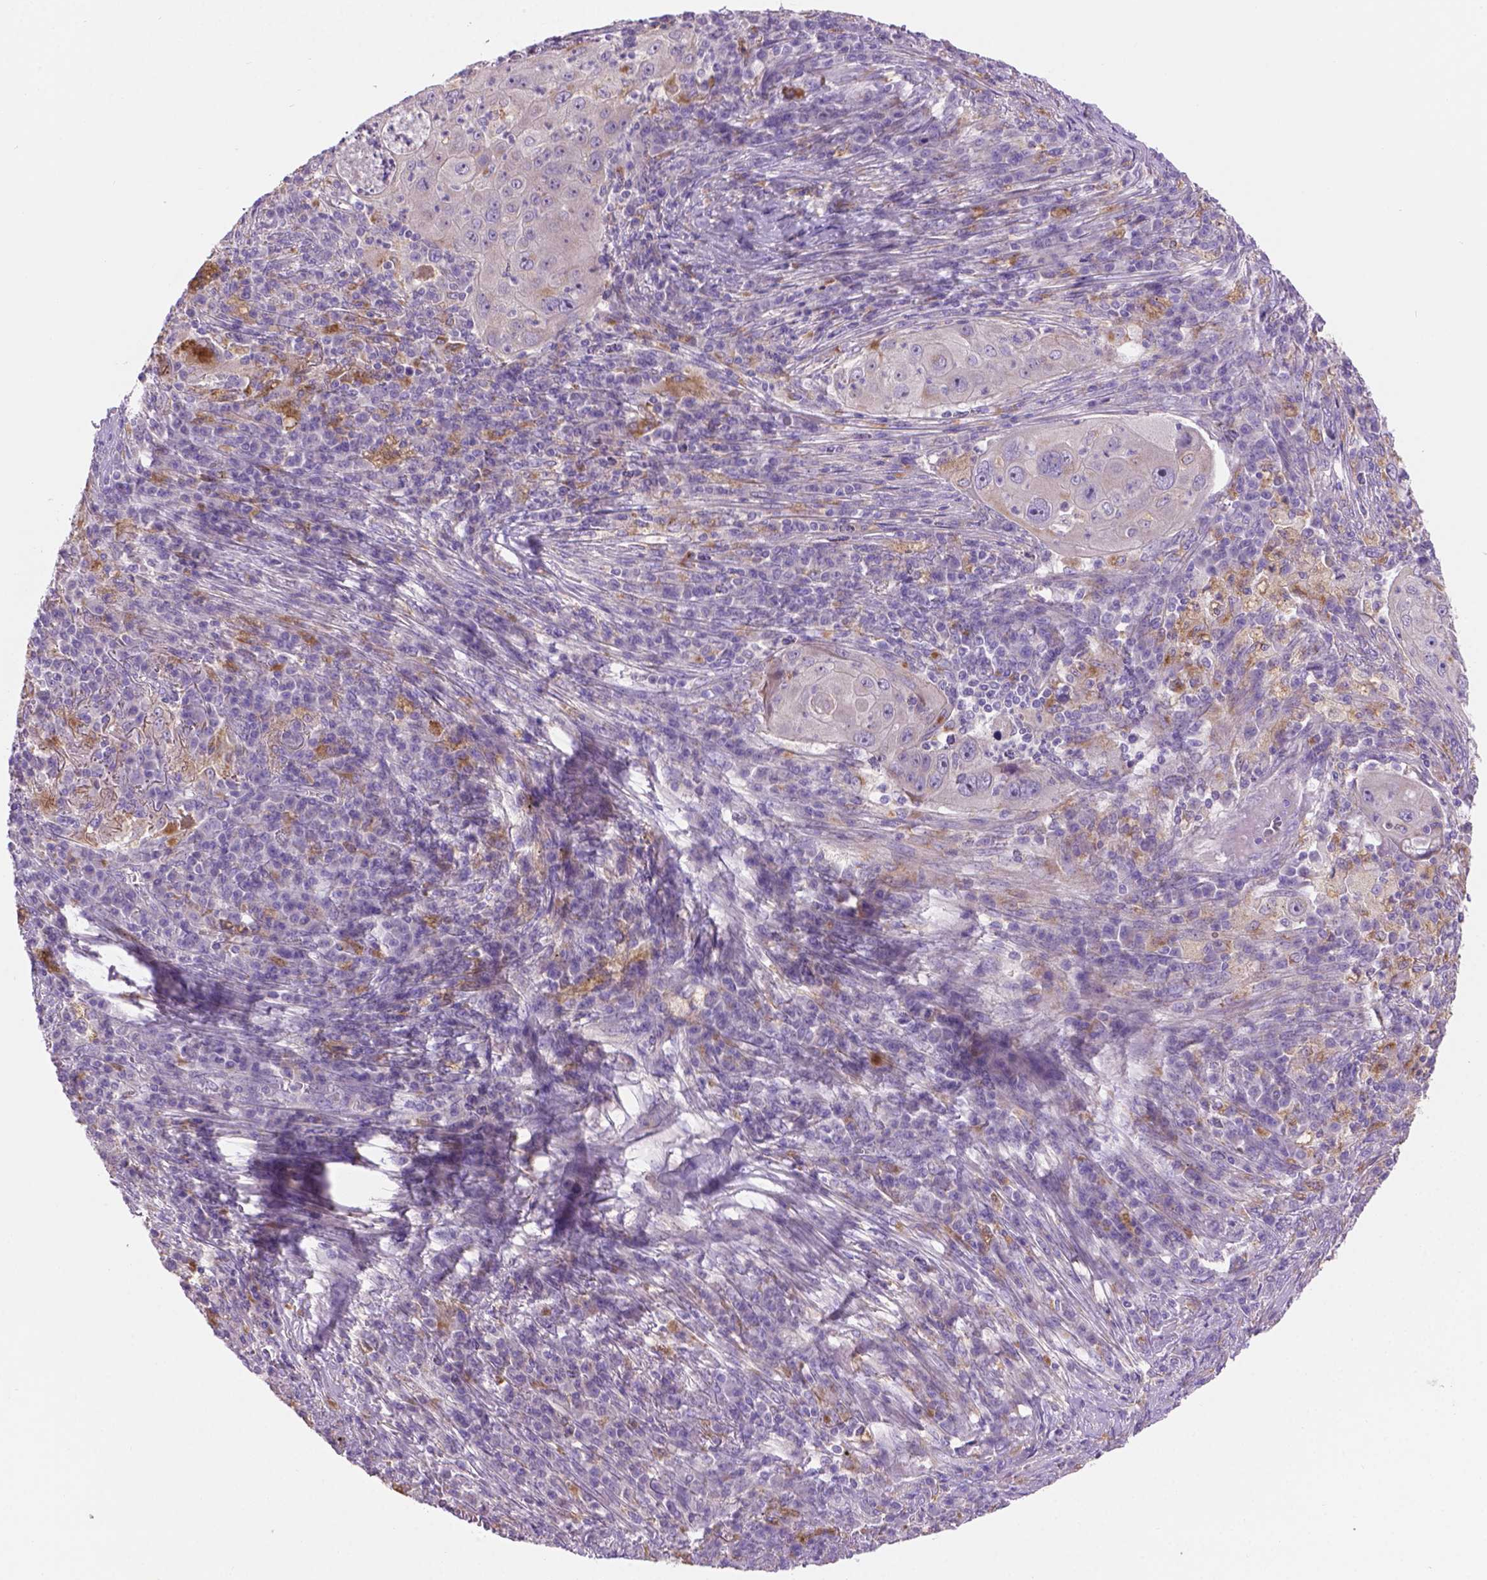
{"staining": {"intensity": "negative", "quantity": "none", "location": "none"}, "tissue": "lung cancer", "cell_type": "Tumor cells", "image_type": "cancer", "snomed": [{"axis": "morphology", "description": "Squamous cell carcinoma, NOS"}, {"axis": "topography", "description": "Lung"}], "caption": "Immunohistochemical staining of lung cancer (squamous cell carcinoma) demonstrates no significant expression in tumor cells.", "gene": "CDH7", "patient": {"sex": "female", "age": 59}}